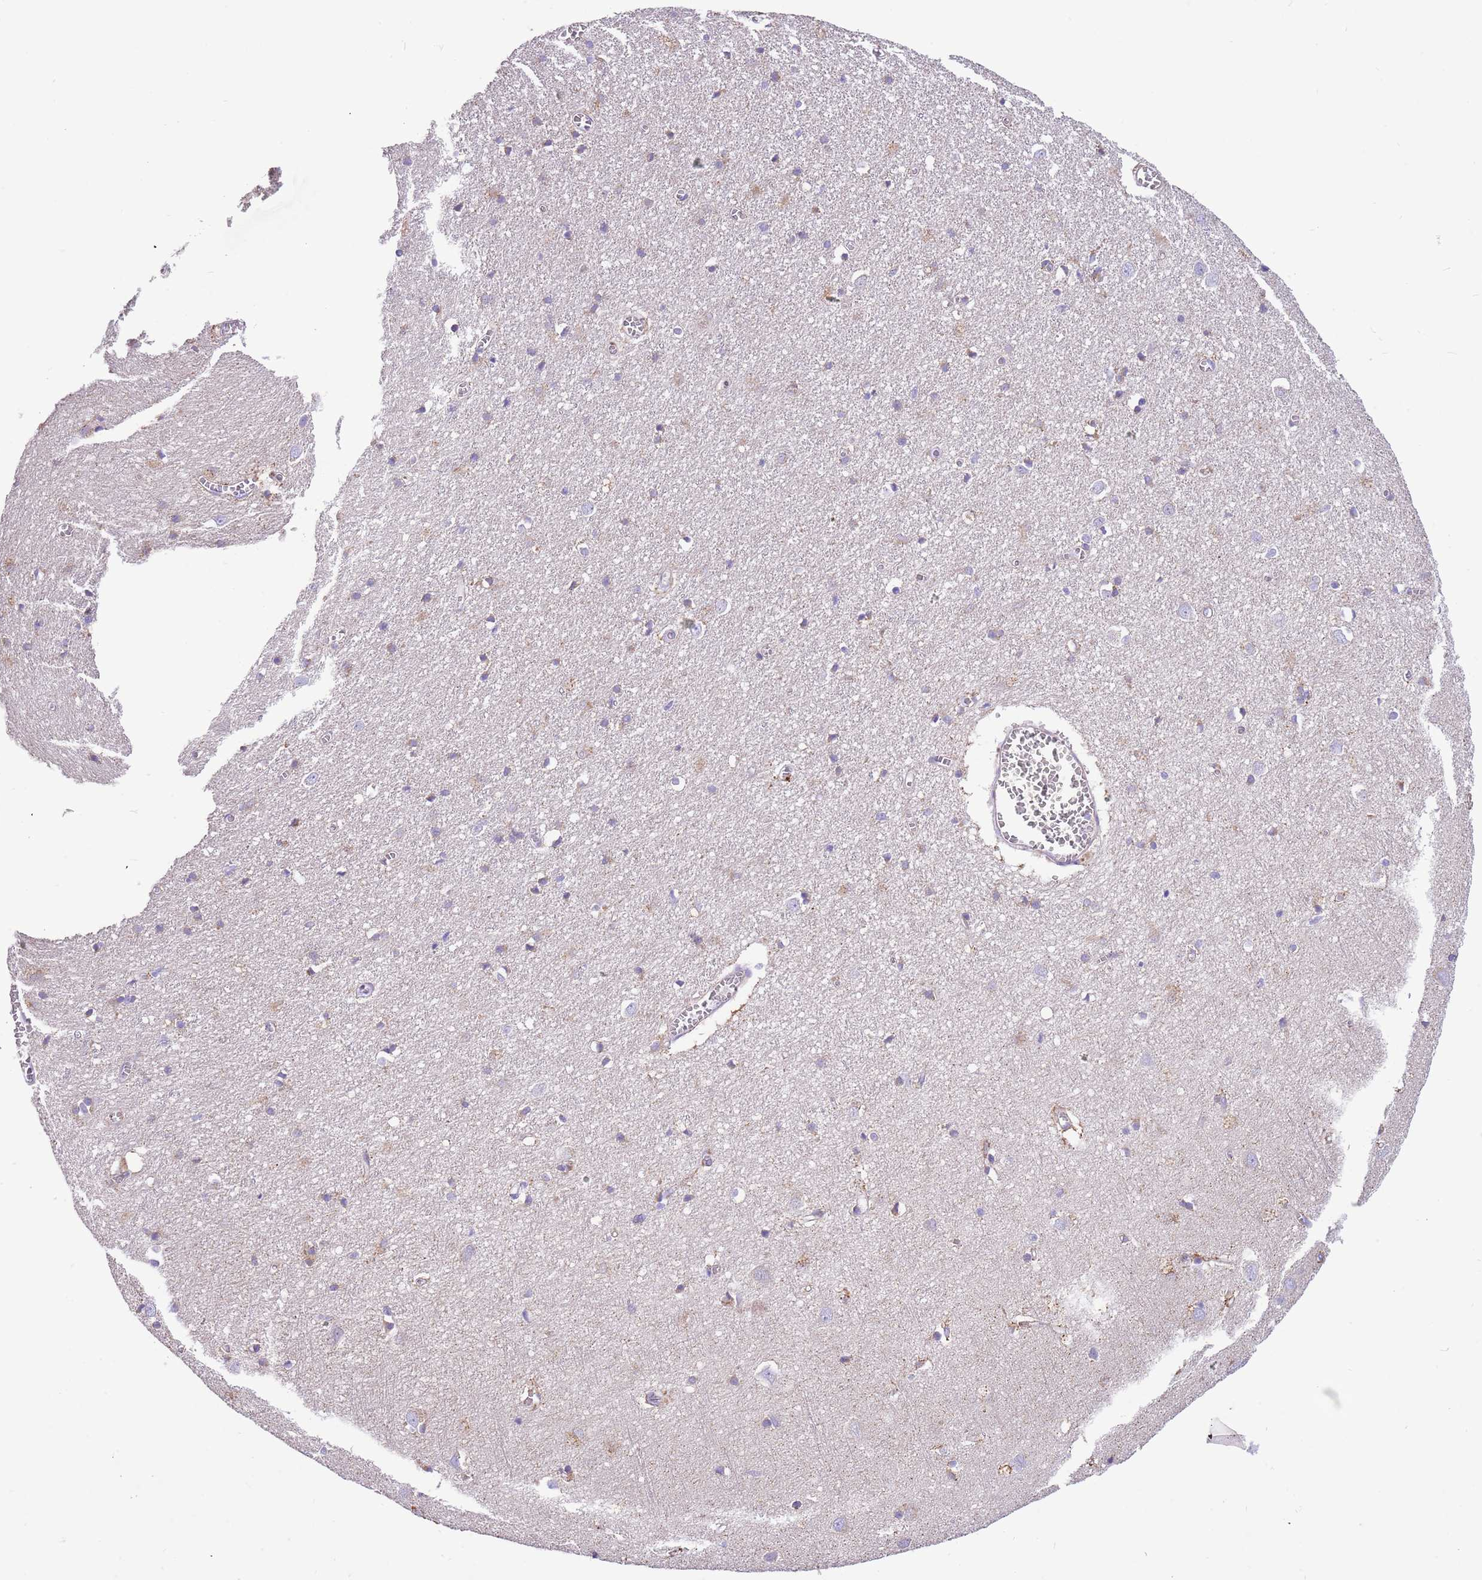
{"staining": {"intensity": "moderate", "quantity": "25%-75%", "location": "cytoplasmic/membranous"}, "tissue": "cerebral cortex", "cell_type": "Endothelial cells", "image_type": "normal", "snomed": [{"axis": "morphology", "description": "Normal tissue, NOS"}, {"axis": "topography", "description": "Cerebral cortex"}], "caption": "Human cerebral cortex stained with a brown dye shows moderate cytoplasmic/membranous positive positivity in approximately 25%-75% of endothelial cells.", "gene": "SERINC3", "patient": {"sex": "female", "age": 64}}